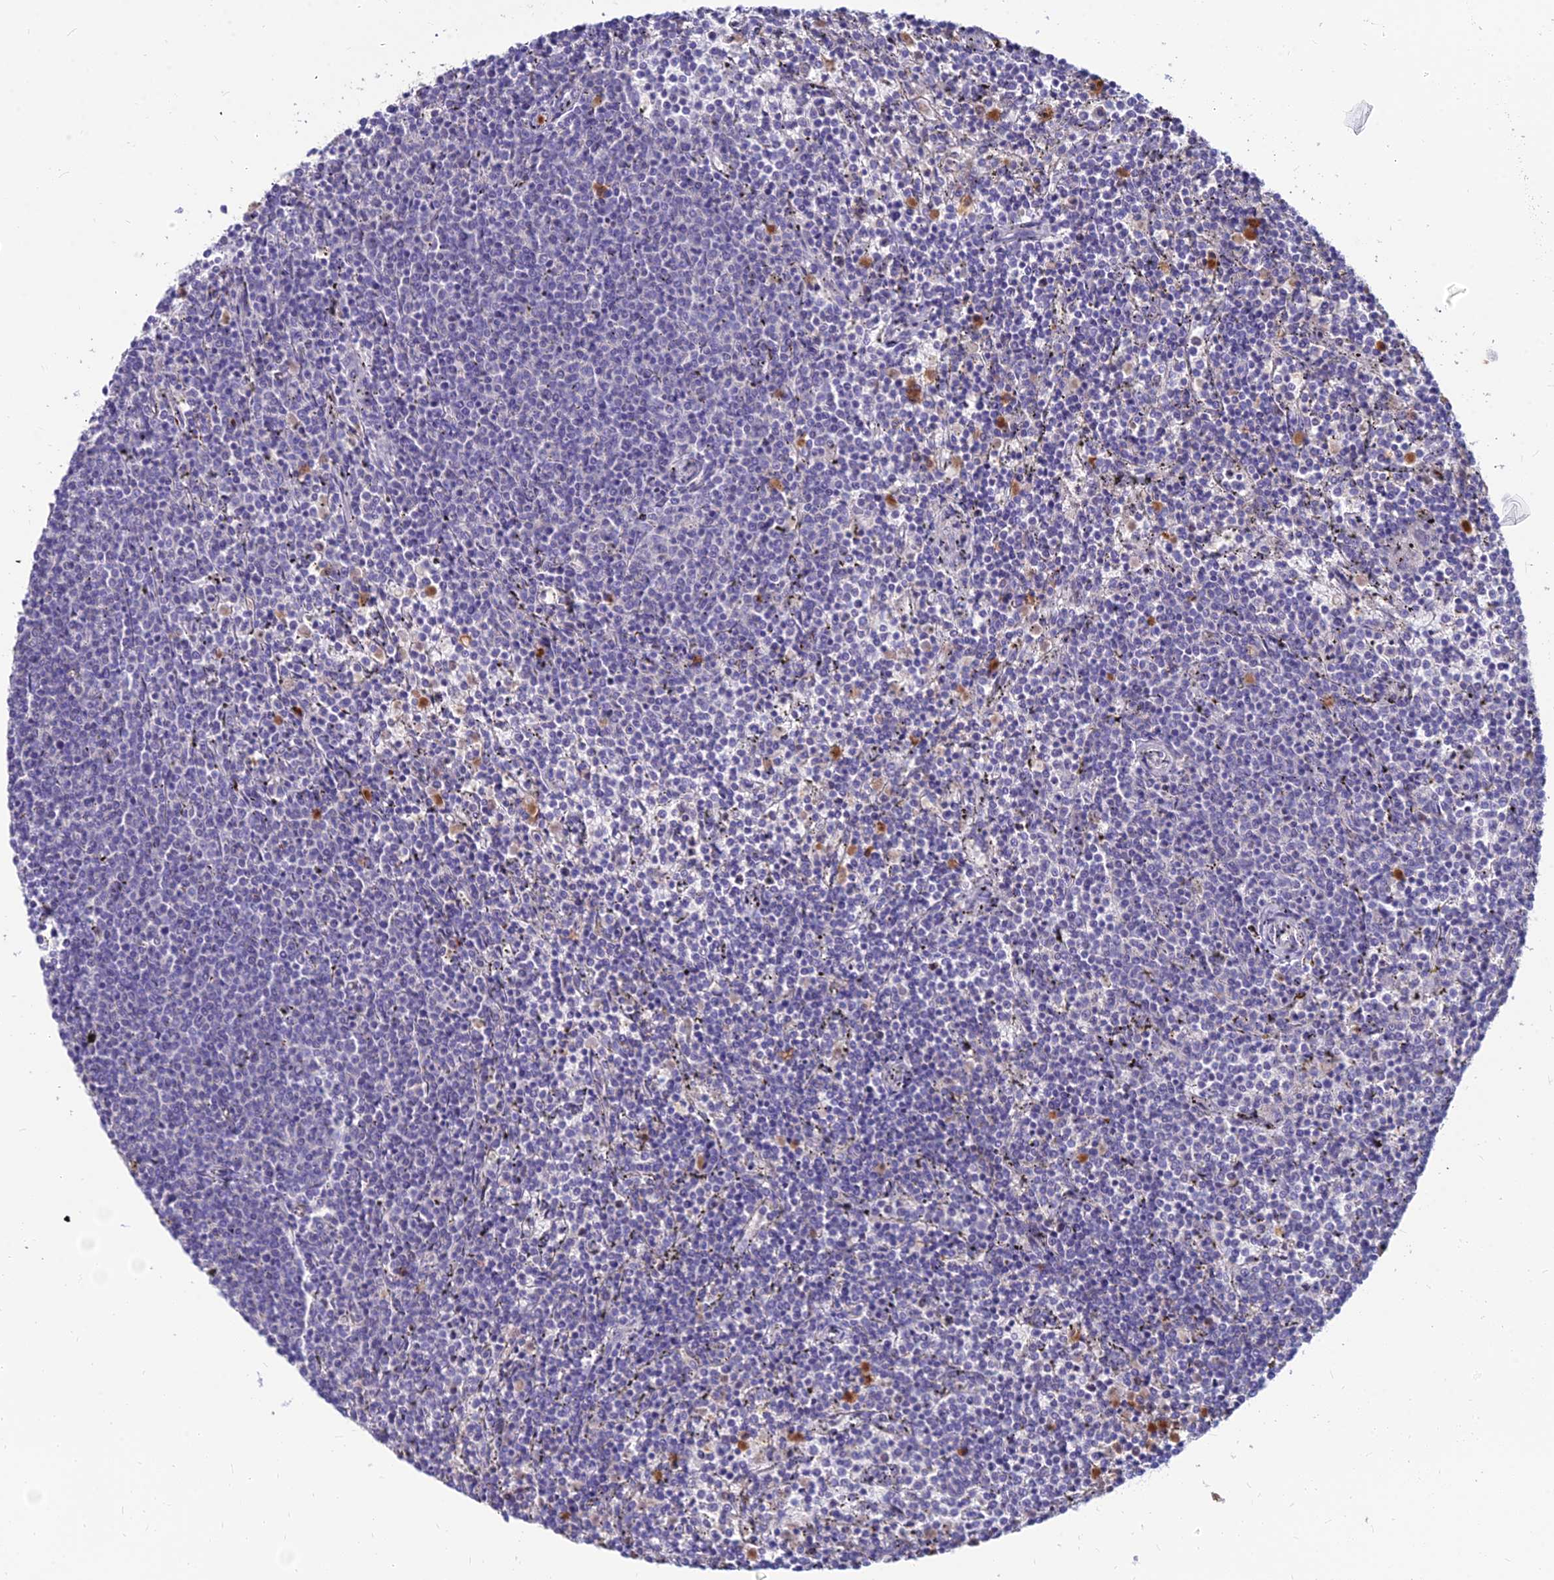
{"staining": {"intensity": "negative", "quantity": "none", "location": "none"}, "tissue": "lymphoma", "cell_type": "Tumor cells", "image_type": "cancer", "snomed": [{"axis": "morphology", "description": "Malignant lymphoma, non-Hodgkin's type, Low grade"}, {"axis": "topography", "description": "Spleen"}], "caption": "This is a photomicrograph of immunohistochemistry staining of low-grade malignant lymphoma, non-Hodgkin's type, which shows no positivity in tumor cells.", "gene": "GOLGA6D", "patient": {"sex": "female", "age": 50}}